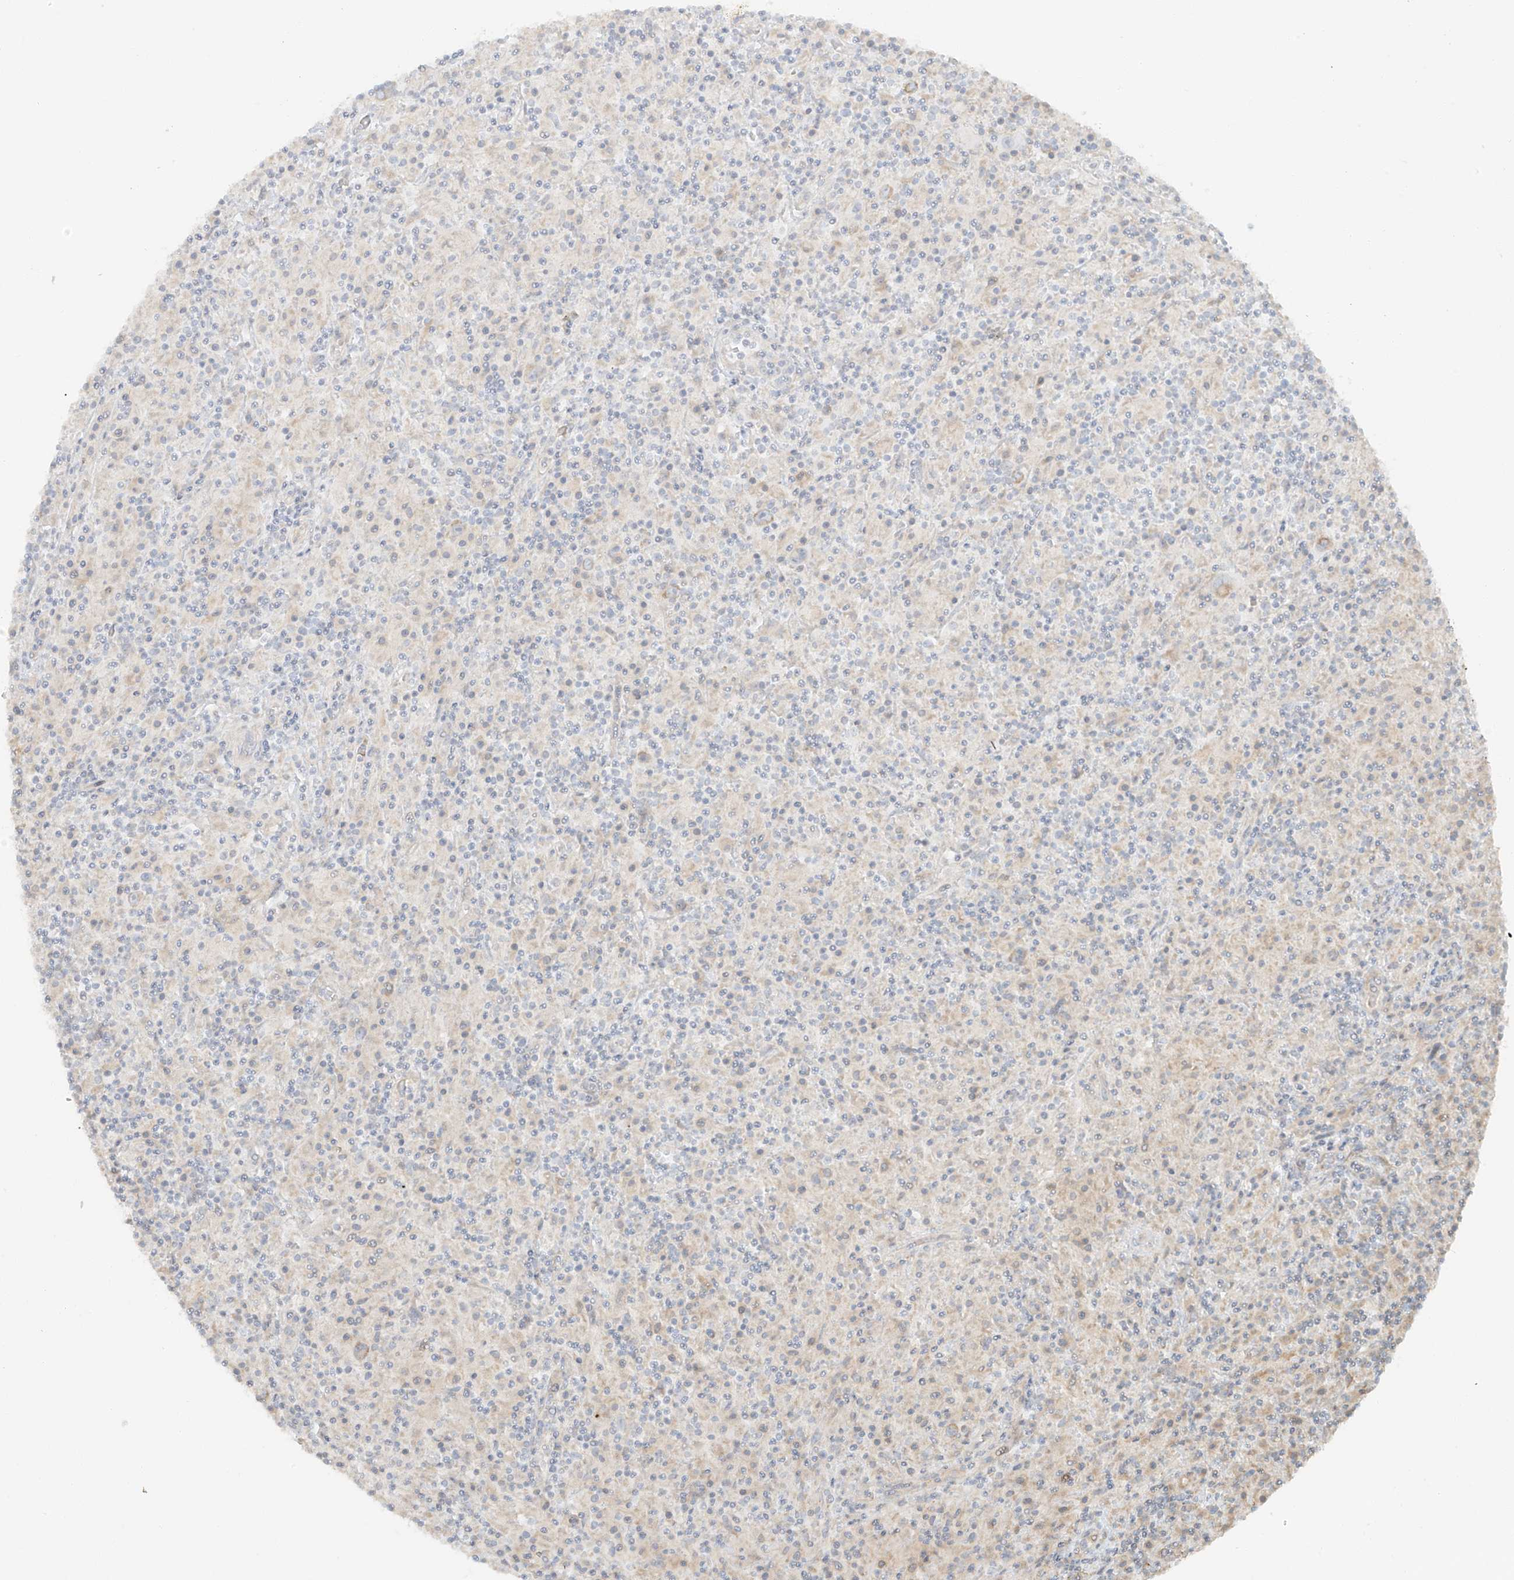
{"staining": {"intensity": "weak", "quantity": "<25%", "location": "cytoplasmic/membranous"}, "tissue": "lymphoma", "cell_type": "Tumor cells", "image_type": "cancer", "snomed": [{"axis": "morphology", "description": "Hodgkin's disease, NOS"}, {"axis": "topography", "description": "Lymph node"}], "caption": "Immunohistochemistry (IHC) of human lymphoma exhibits no staining in tumor cells.", "gene": "MIPEP", "patient": {"sex": "male", "age": 70}}